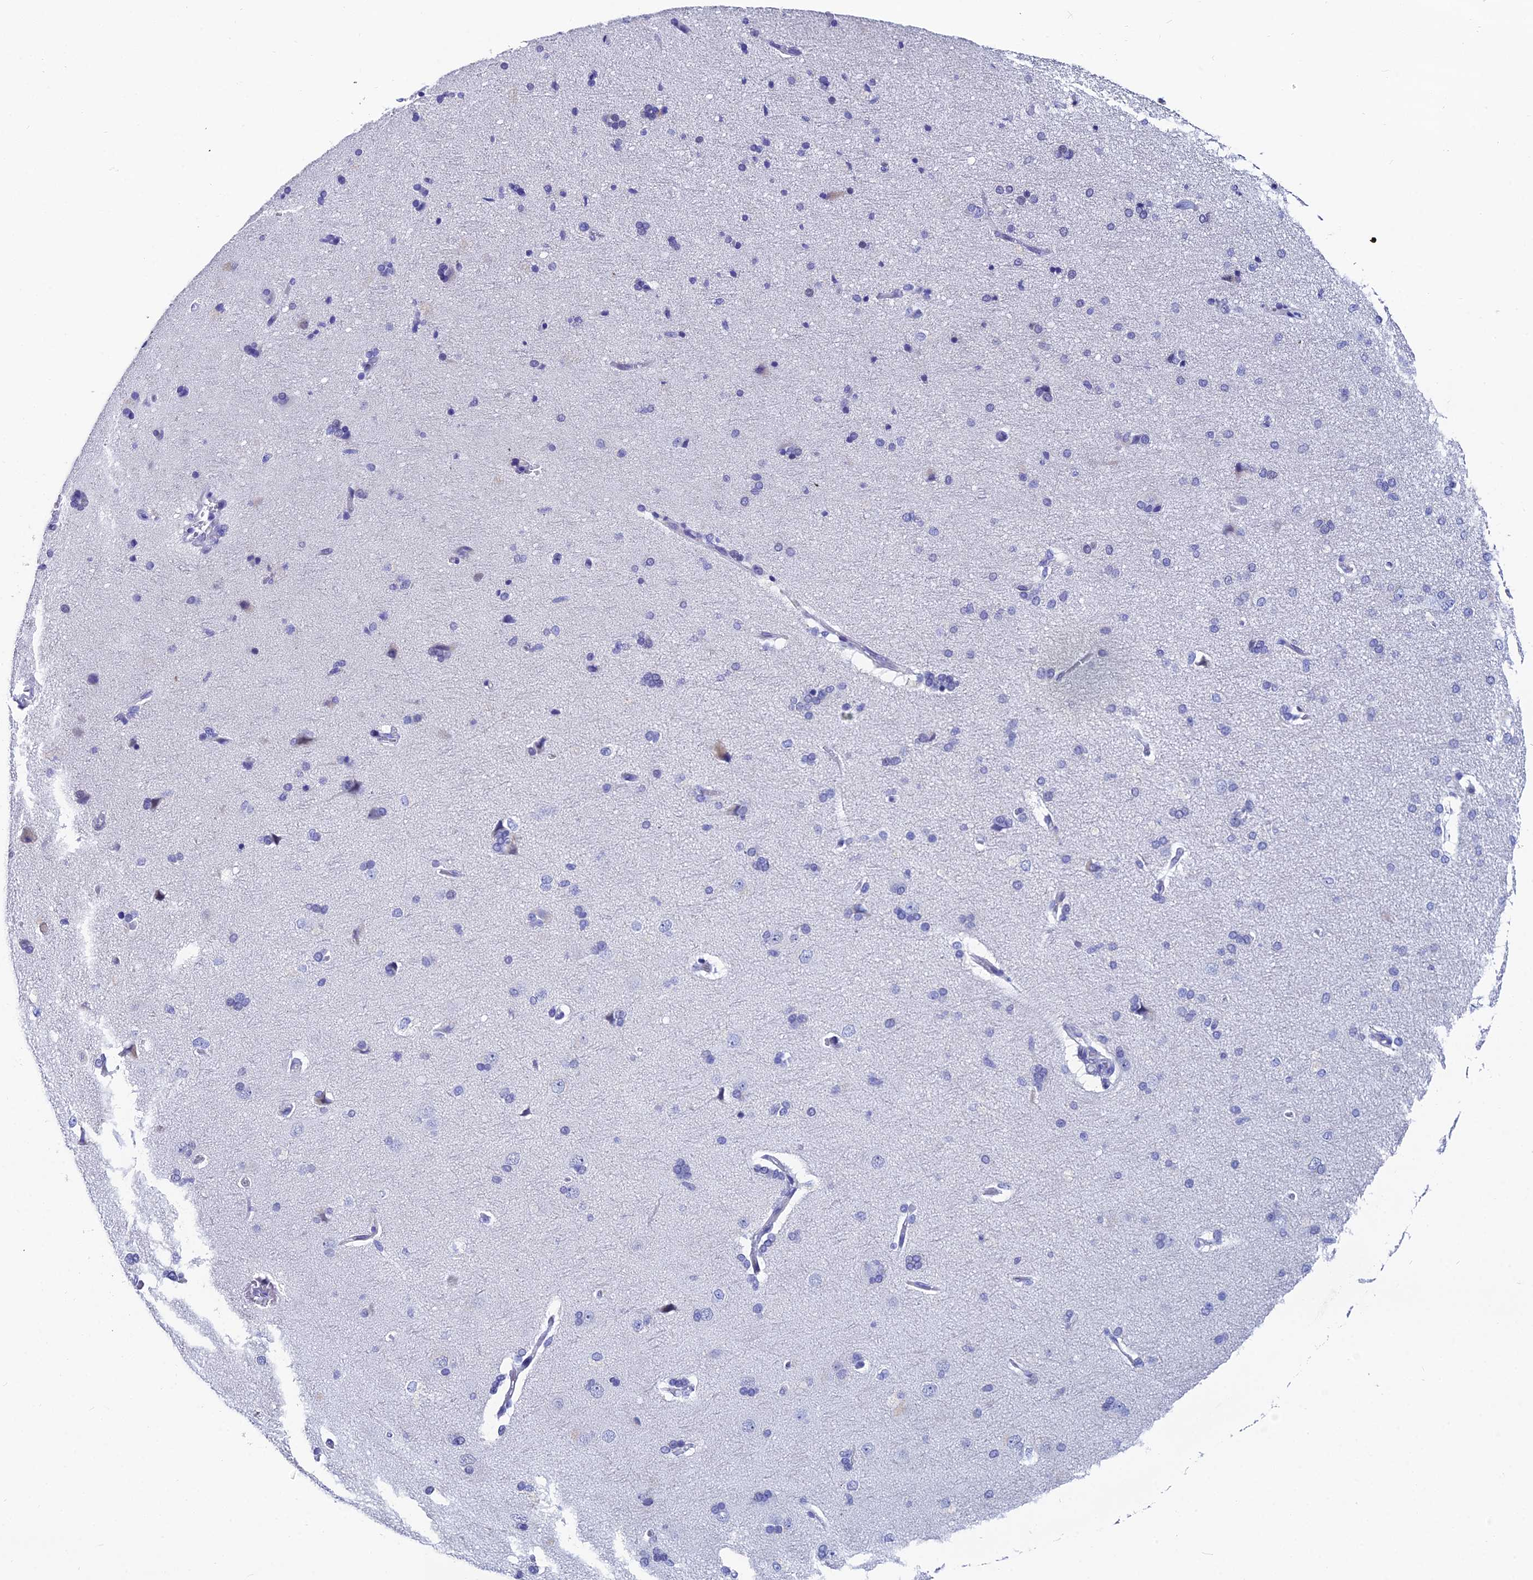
{"staining": {"intensity": "negative", "quantity": "none", "location": "none"}, "tissue": "cerebral cortex", "cell_type": "Endothelial cells", "image_type": "normal", "snomed": [{"axis": "morphology", "description": "Normal tissue, NOS"}, {"axis": "topography", "description": "Cerebral cortex"}], "caption": "Protein analysis of normal cerebral cortex demonstrates no significant positivity in endothelial cells.", "gene": "OCM2", "patient": {"sex": "male", "age": 62}}